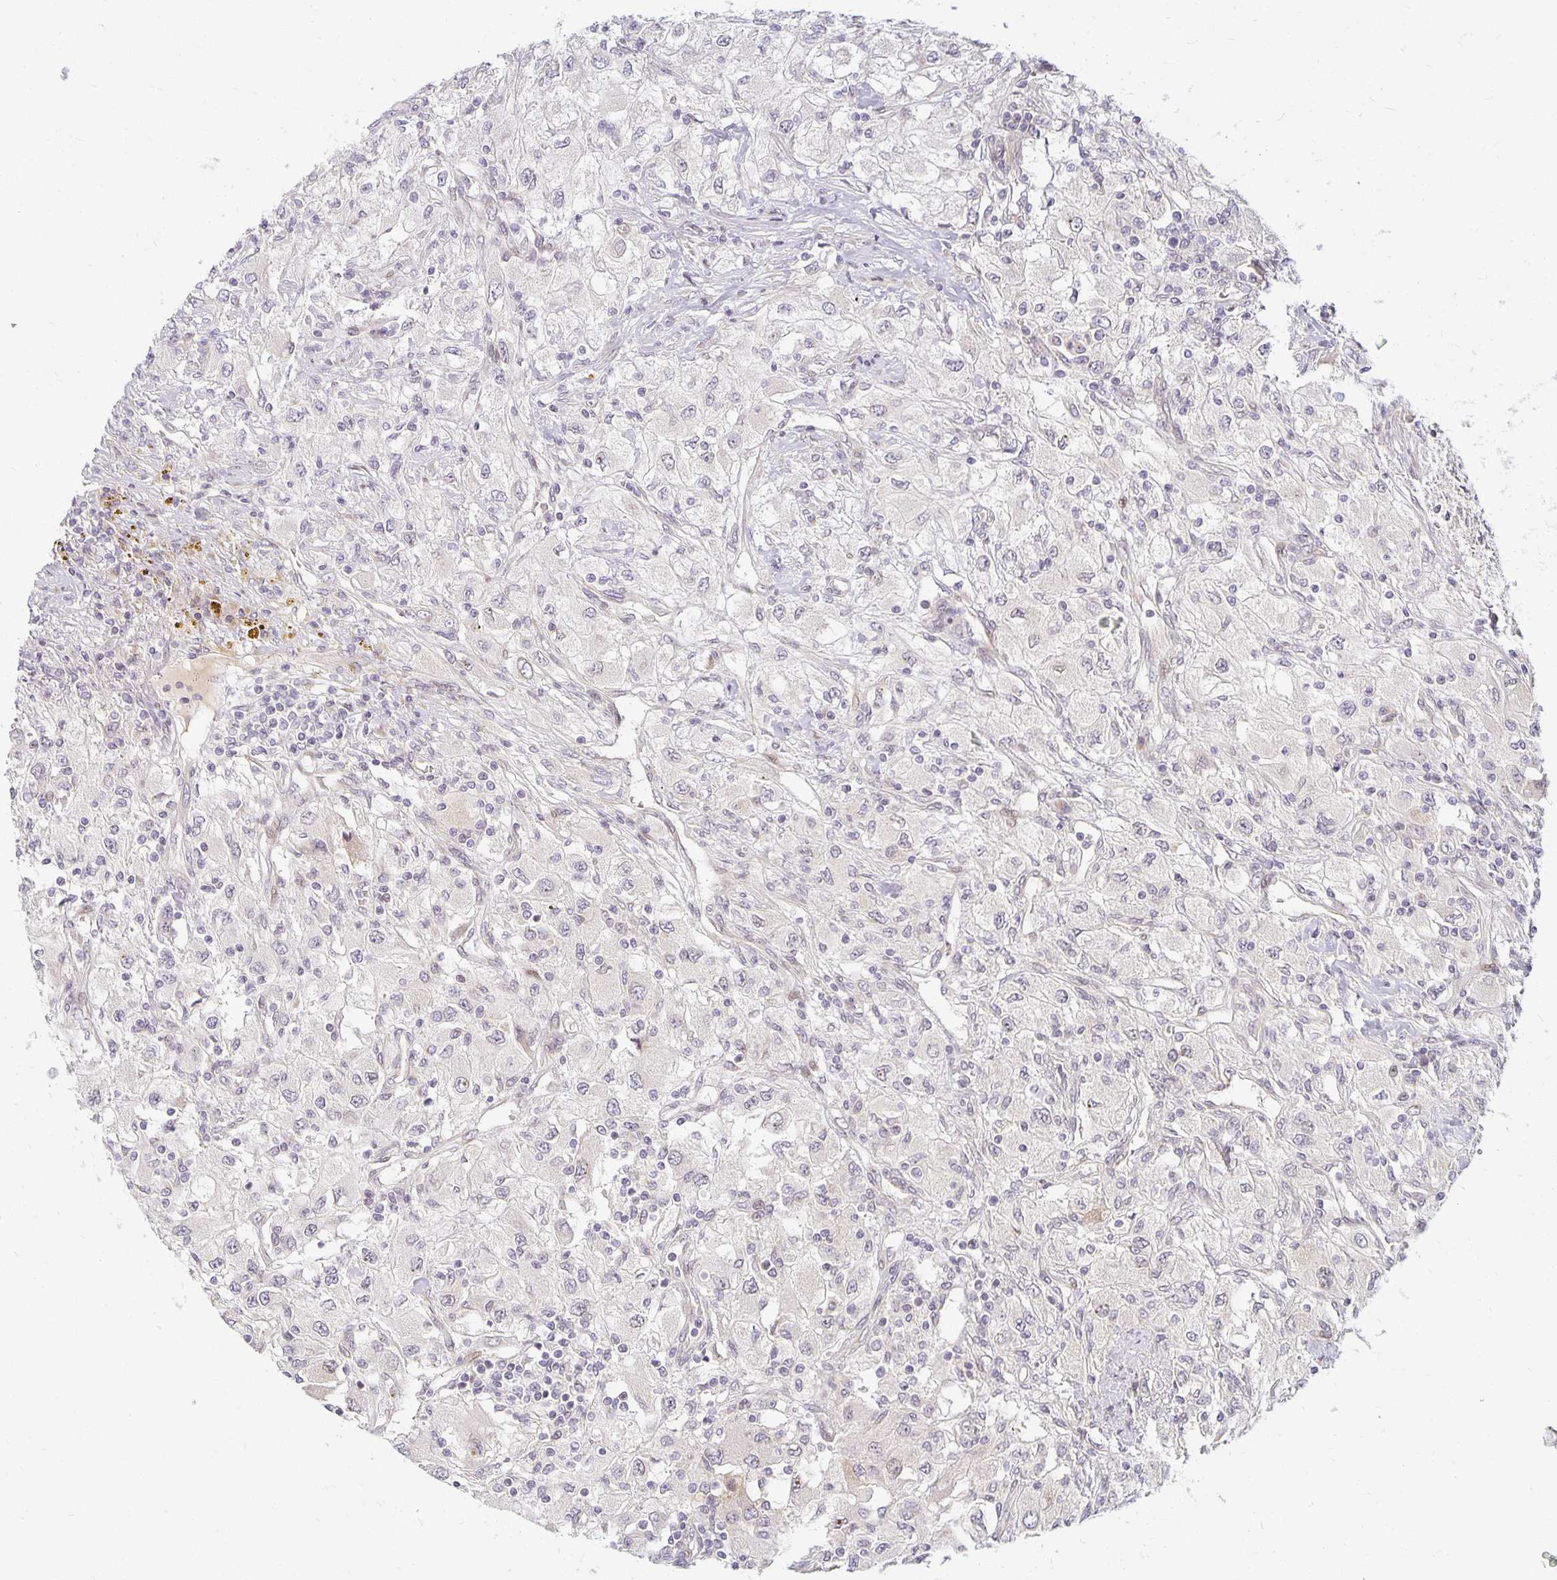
{"staining": {"intensity": "negative", "quantity": "none", "location": "none"}, "tissue": "renal cancer", "cell_type": "Tumor cells", "image_type": "cancer", "snomed": [{"axis": "morphology", "description": "Adenocarcinoma, NOS"}, {"axis": "topography", "description": "Kidney"}], "caption": "This is an immunohistochemistry (IHC) histopathology image of human renal cancer. There is no staining in tumor cells.", "gene": "EHF", "patient": {"sex": "female", "age": 67}}